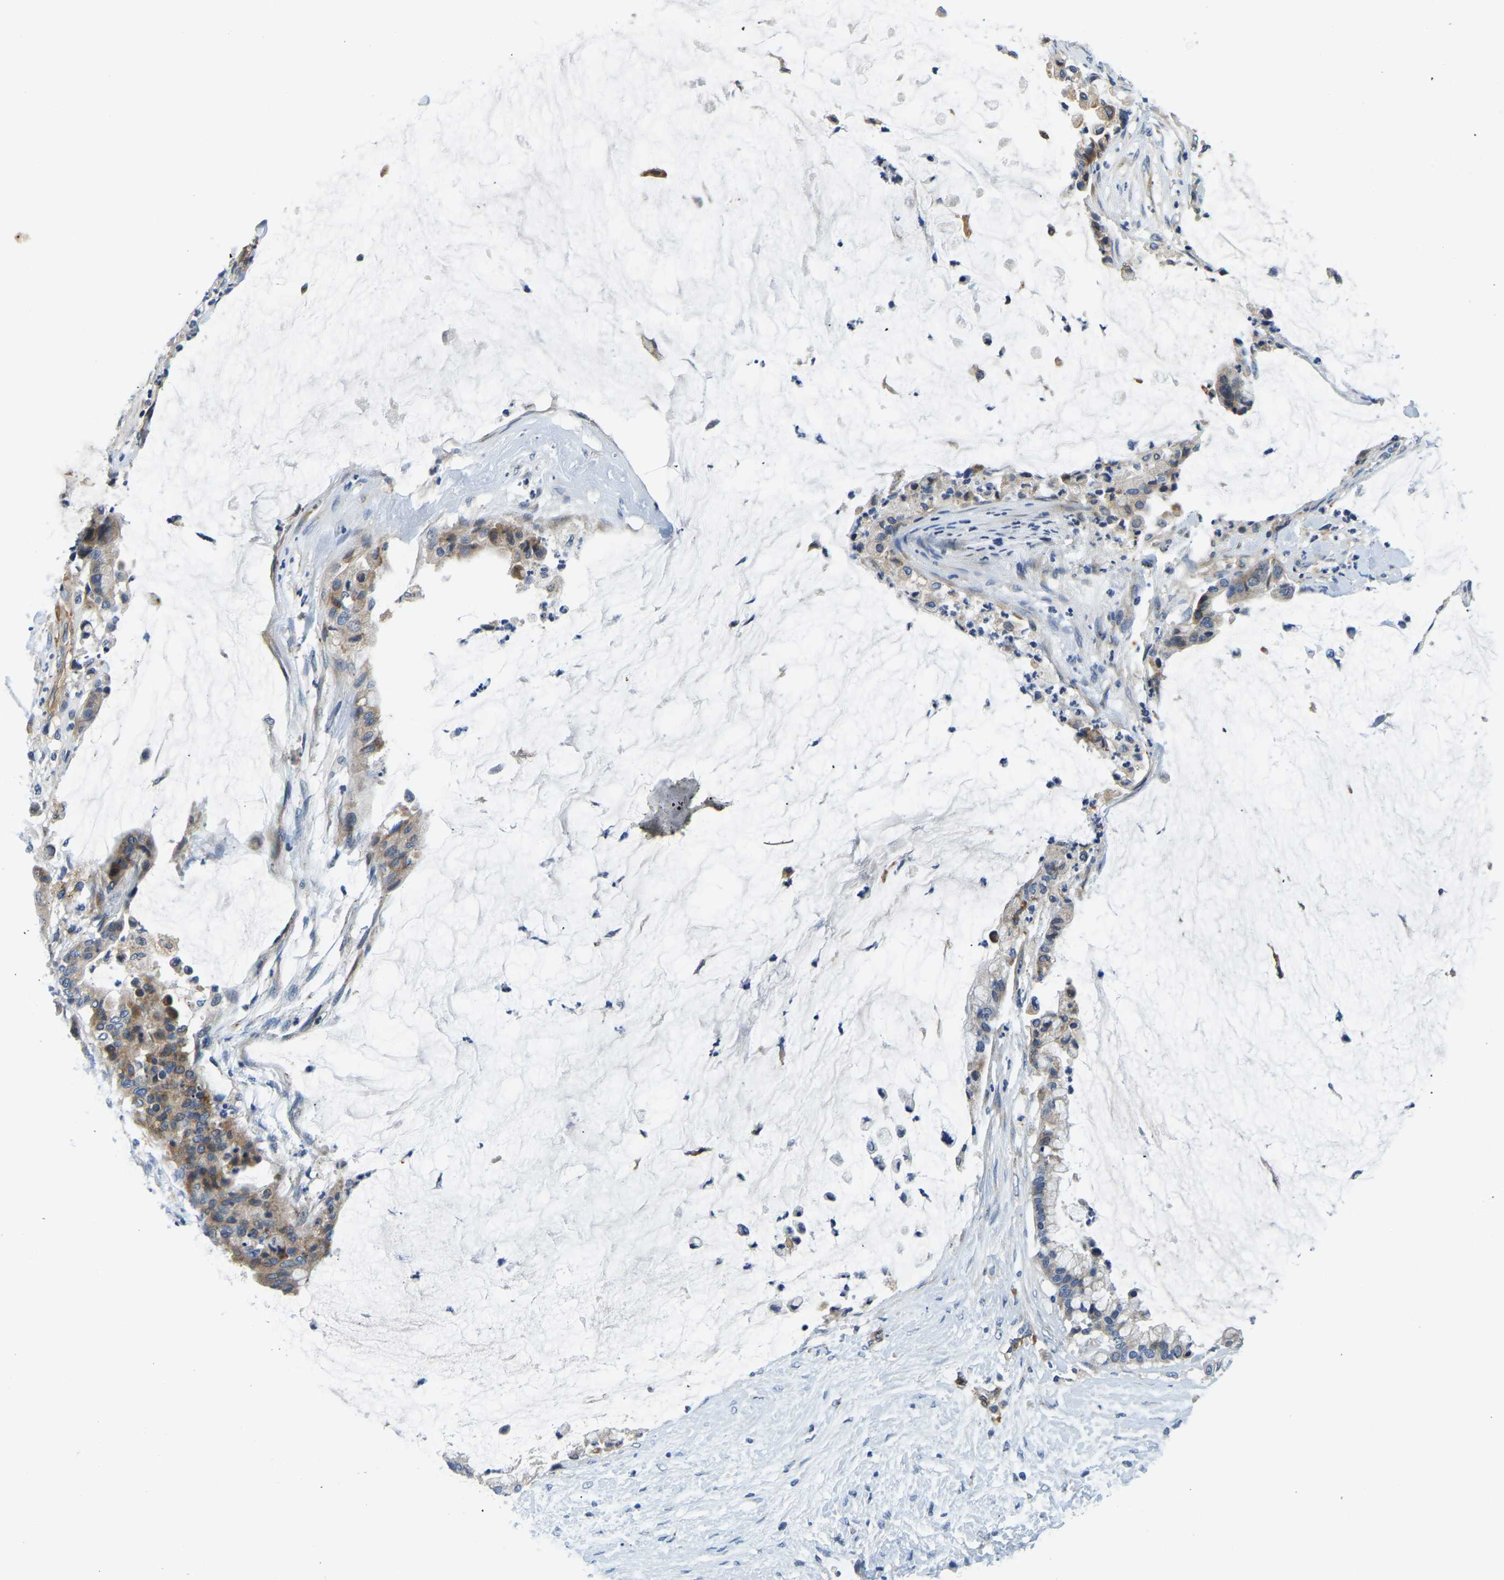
{"staining": {"intensity": "weak", "quantity": "25%-75%", "location": "cytoplasmic/membranous"}, "tissue": "pancreatic cancer", "cell_type": "Tumor cells", "image_type": "cancer", "snomed": [{"axis": "morphology", "description": "Adenocarcinoma, NOS"}, {"axis": "topography", "description": "Pancreas"}], "caption": "DAB immunohistochemical staining of human pancreatic adenocarcinoma exhibits weak cytoplasmic/membranous protein staining in approximately 25%-75% of tumor cells.", "gene": "LIAS", "patient": {"sex": "male", "age": 41}}